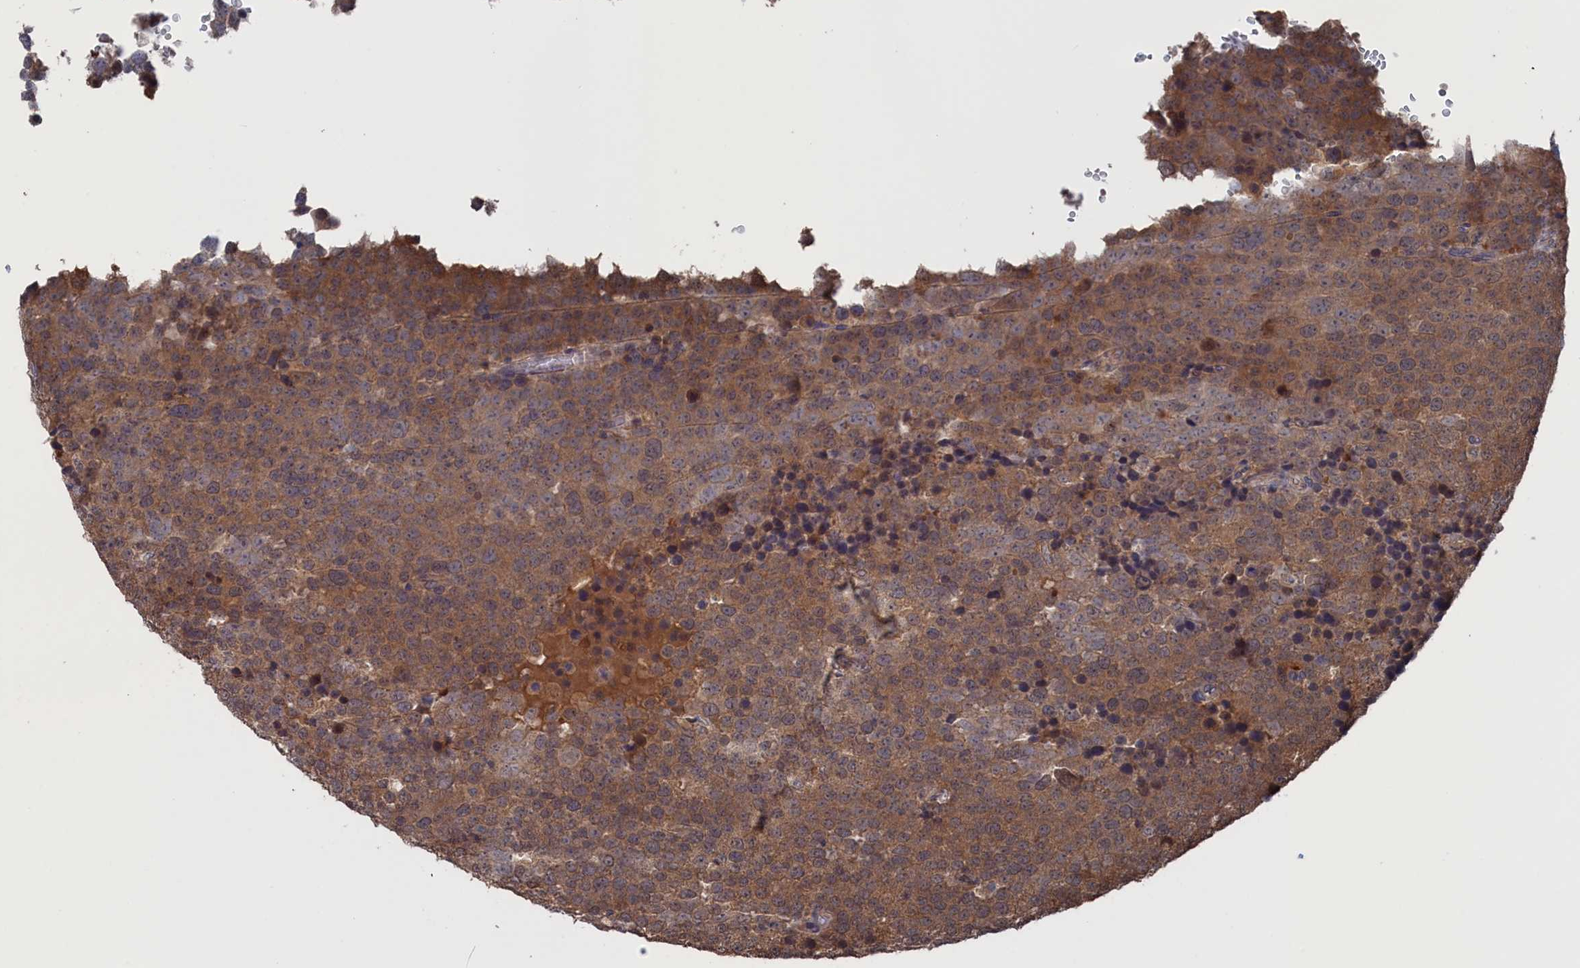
{"staining": {"intensity": "moderate", "quantity": ">75%", "location": "cytoplasmic/membranous"}, "tissue": "testis cancer", "cell_type": "Tumor cells", "image_type": "cancer", "snomed": [{"axis": "morphology", "description": "Seminoma, NOS"}, {"axis": "topography", "description": "Testis"}], "caption": "Tumor cells reveal medium levels of moderate cytoplasmic/membranous staining in approximately >75% of cells in human testis cancer. (DAB = brown stain, brightfield microscopy at high magnification).", "gene": "NUTF2", "patient": {"sex": "male", "age": 71}}